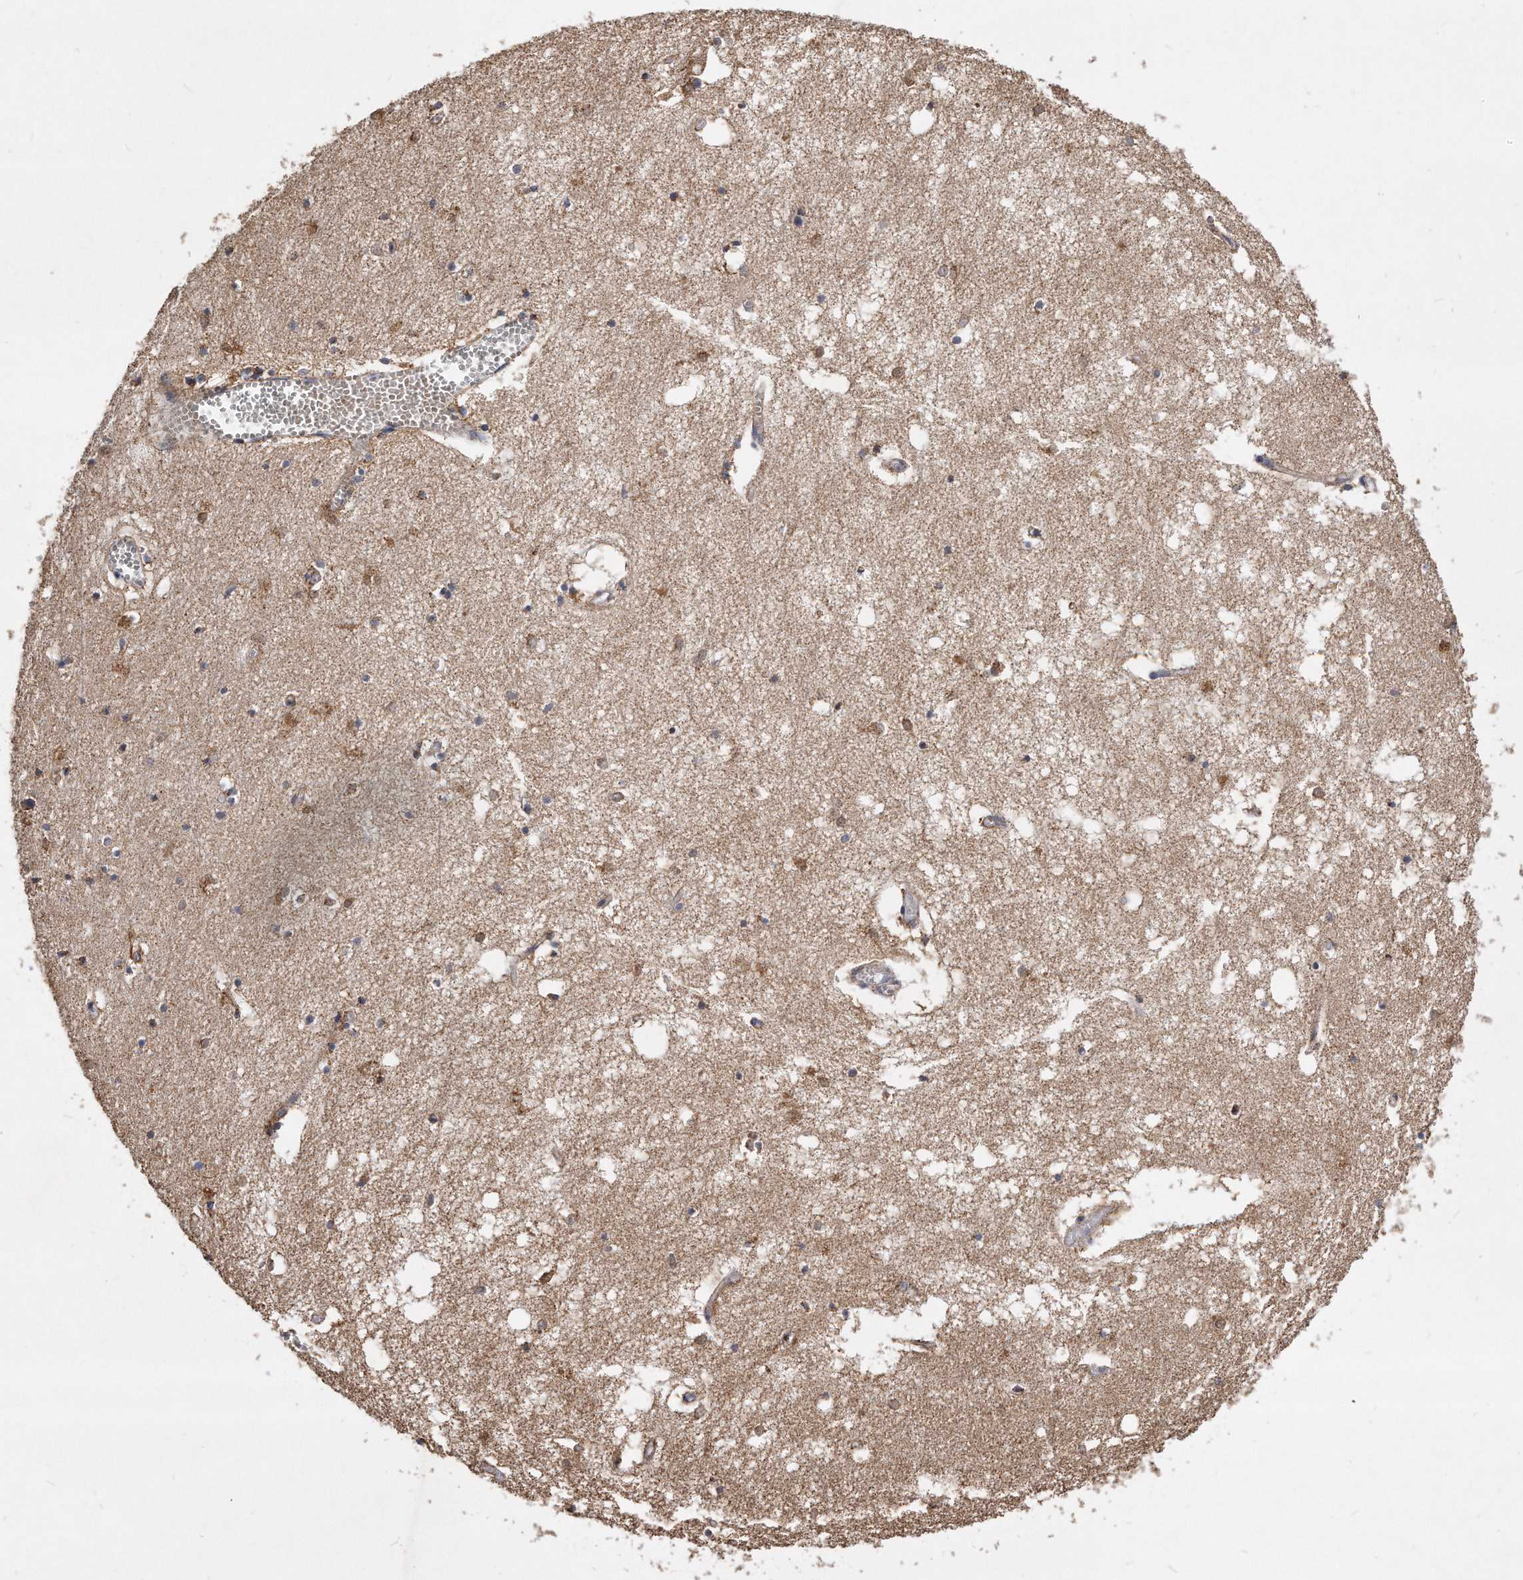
{"staining": {"intensity": "moderate", "quantity": "<25%", "location": "cytoplasmic/membranous"}, "tissue": "hippocampus", "cell_type": "Glial cells", "image_type": "normal", "snomed": [{"axis": "morphology", "description": "Normal tissue, NOS"}, {"axis": "topography", "description": "Hippocampus"}], "caption": "A photomicrograph of hippocampus stained for a protein exhibits moderate cytoplasmic/membranous brown staining in glial cells. (DAB (3,3'-diaminobenzidine) IHC, brown staining for protein, blue staining for nuclei).", "gene": "PPP5C", "patient": {"sex": "male", "age": 70}}